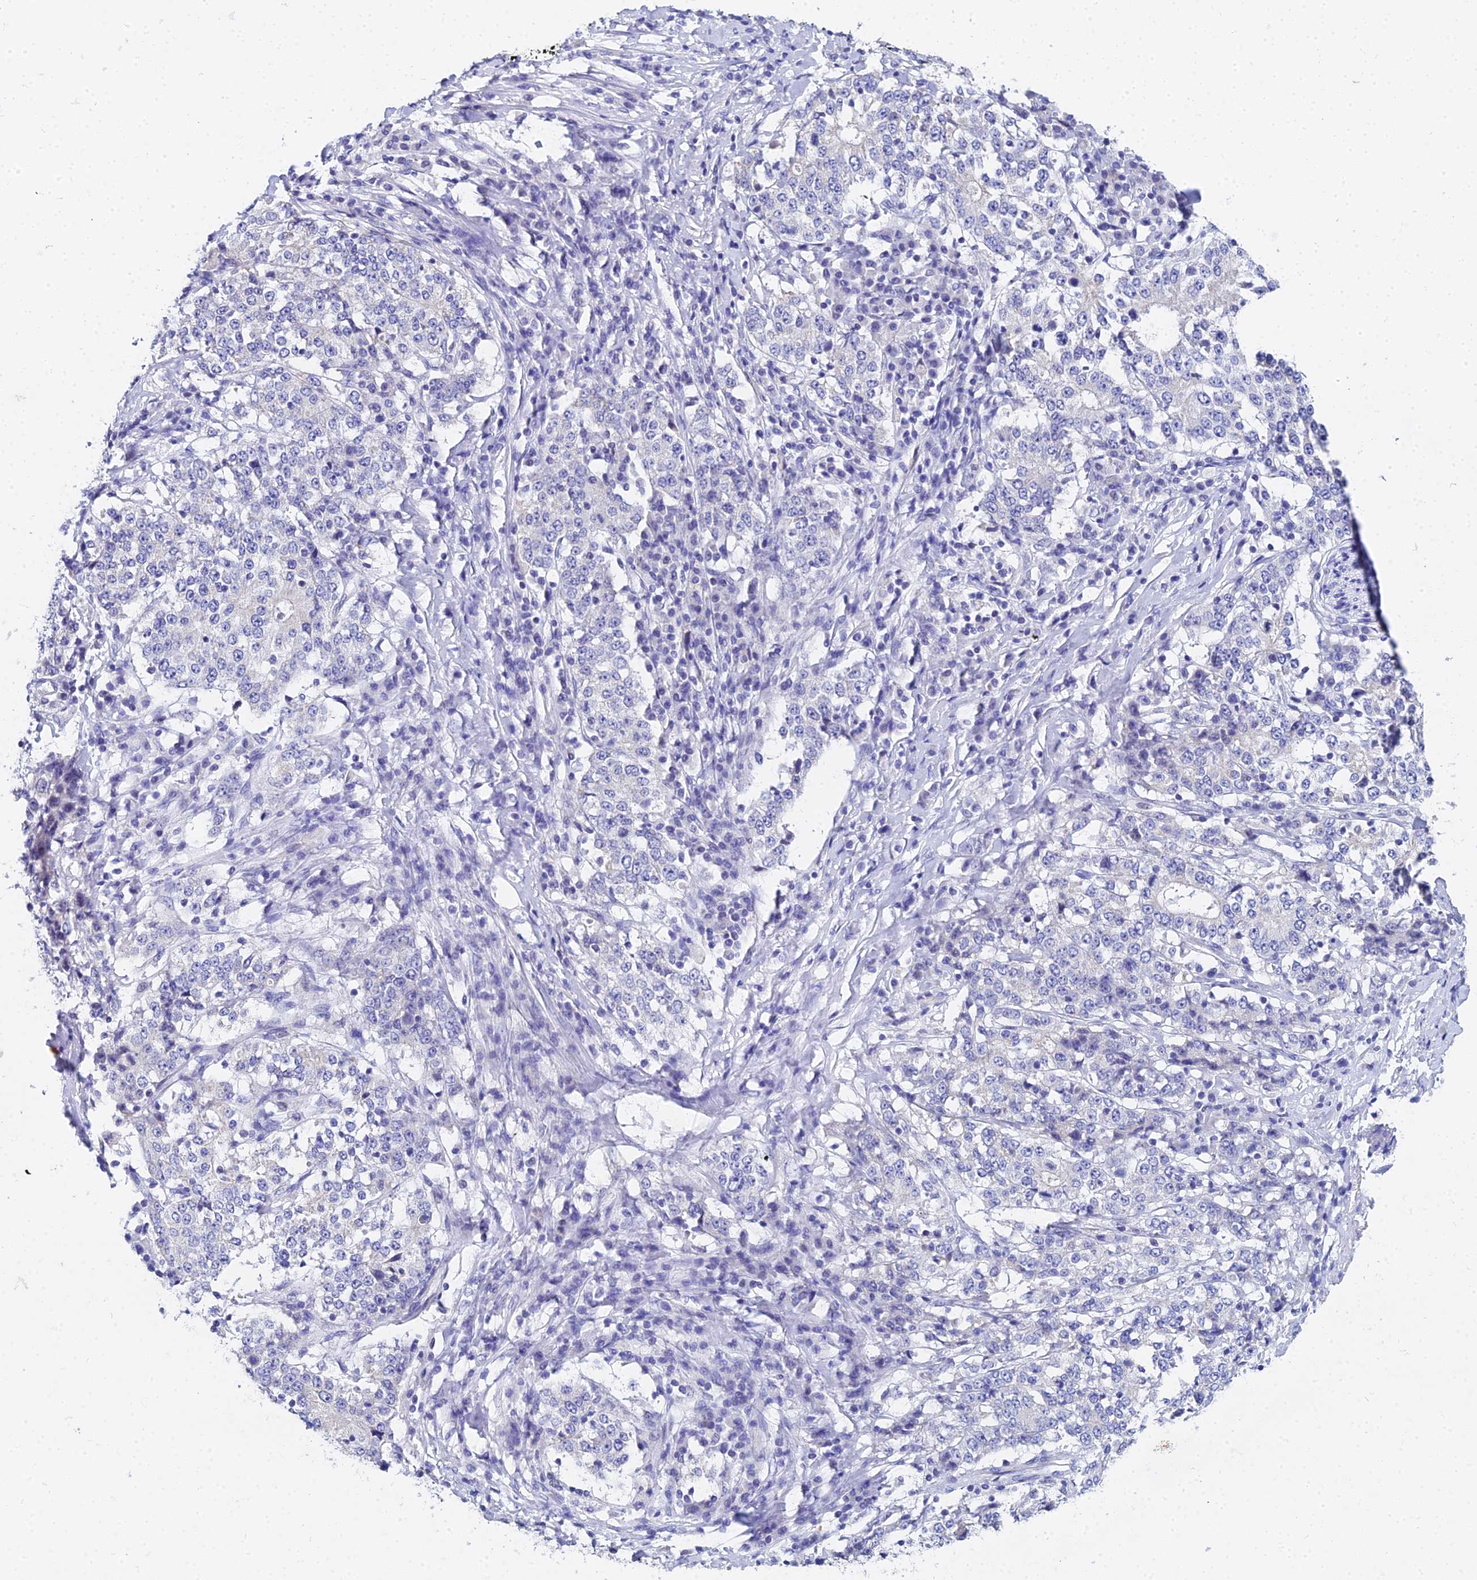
{"staining": {"intensity": "negative", "quantity": "none", "location": "none"}, "tissue": "stomach cancer", "cell_type": "Tumor cells", "image_type": "cancer", "snomed": [{"axis": "morphology", "description": "Adenocarcinoma, NOS"}, {"axis": "topography", "description": "Stomach"}], "caption": "Immunohistochemistry (IHC) of human stomach adenocarcinoma displays no positivity in tumor cells.", "gene": "OCM", "patient": {"sex": "male", "age": 59}}